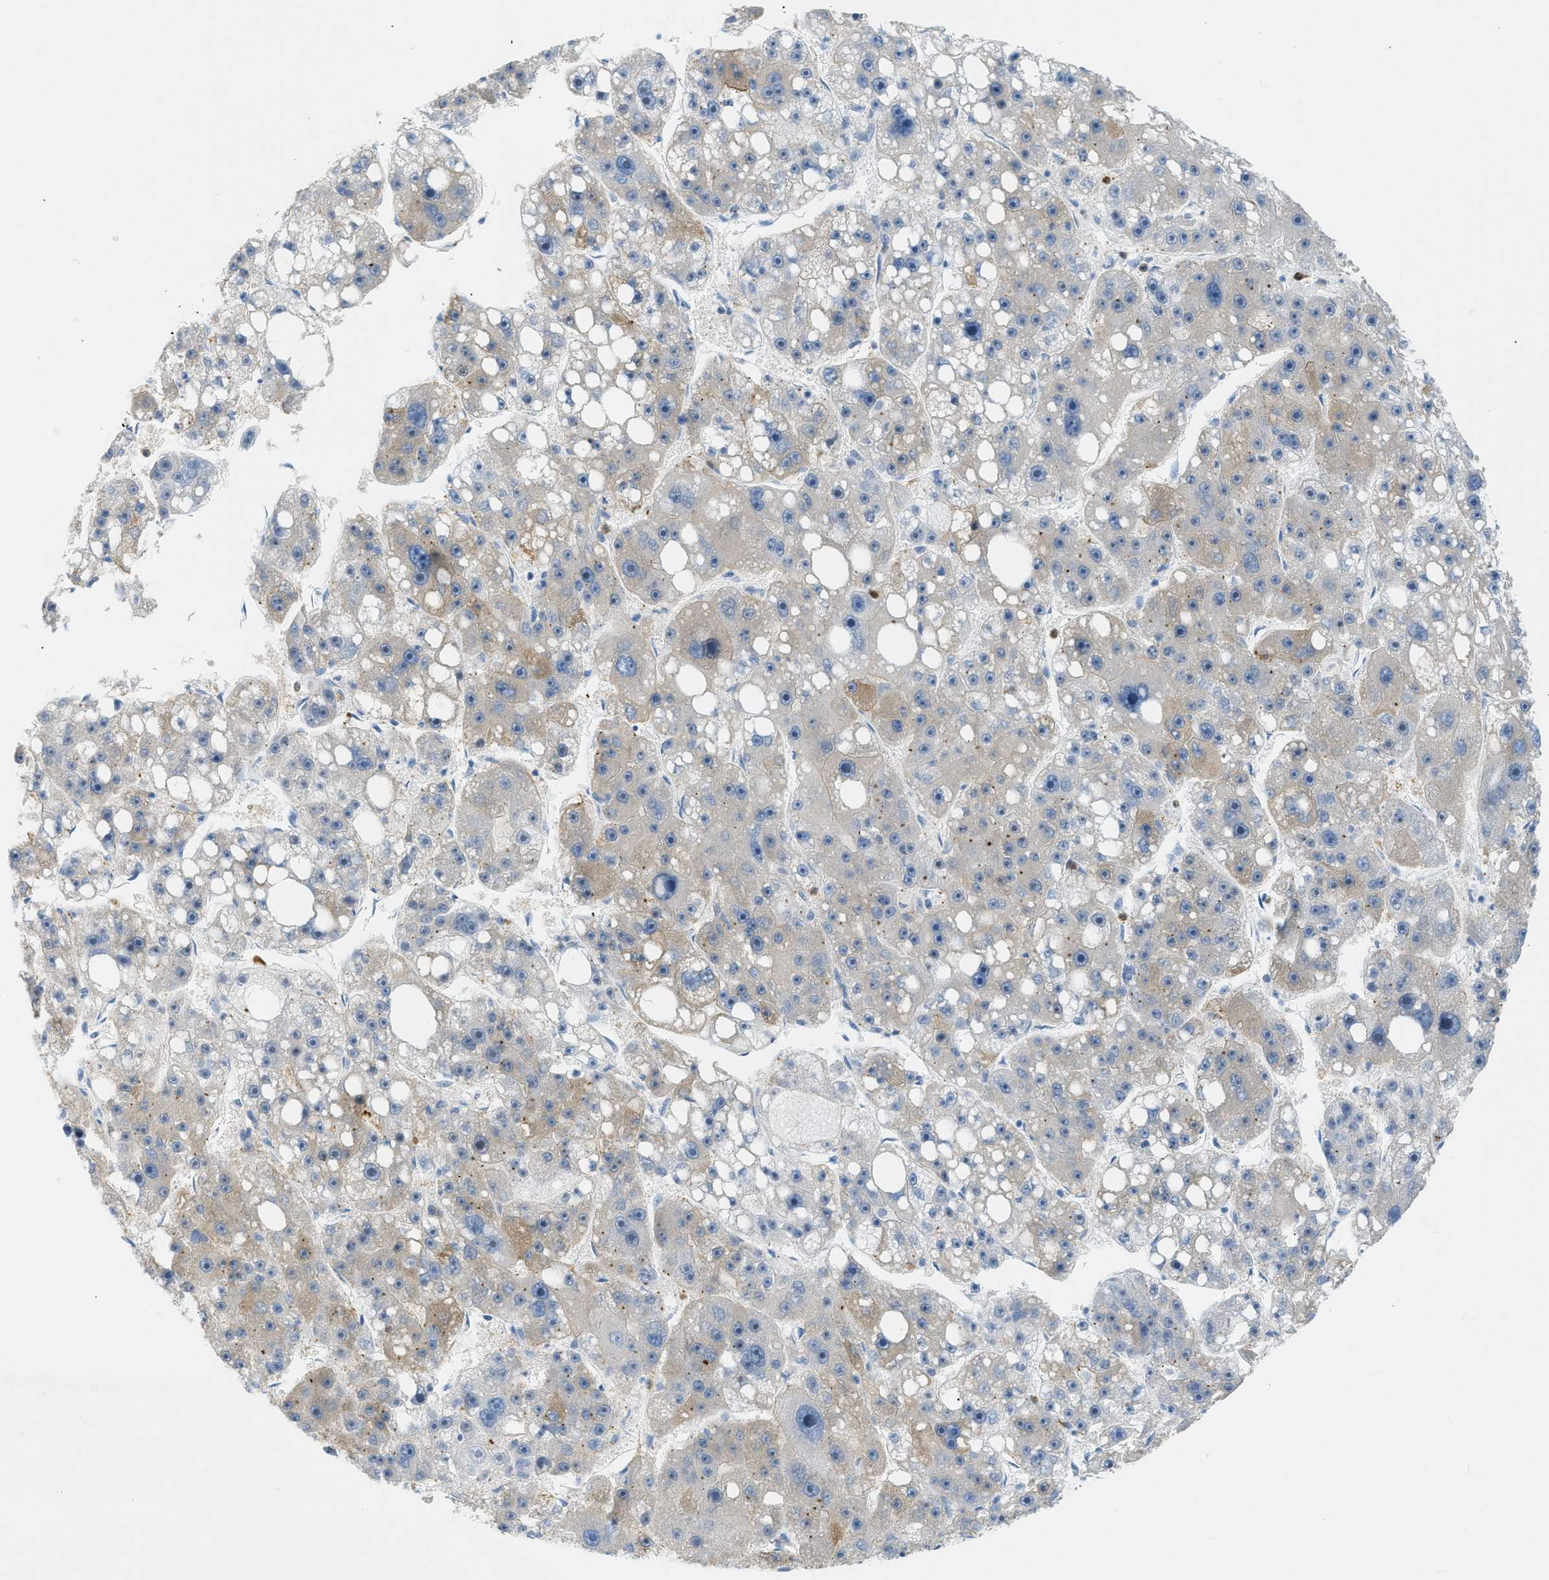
{"staining": {"intensity": "moderate", "quantity": "<25%", "location": "cytoplasmic/membranous"}, "tissue": "liver cancer", "cell_type": "Tumor cells", "image_type": "cancer", "snomed": [{"axis": "morphology", "description": "Carcinoma, Hepatocellular, NOS"}, {"axis": "topography", "description": "Liver"}], "caption": "Immunohistochemical staining of liver hepatocellular carcinoma exhibits low levels of moderate cytoplasmic/membranous positivity in approximately <25% of tumor cells.", "gene": "ZNF408", "patient": {"sex": "female", "age": 61}}